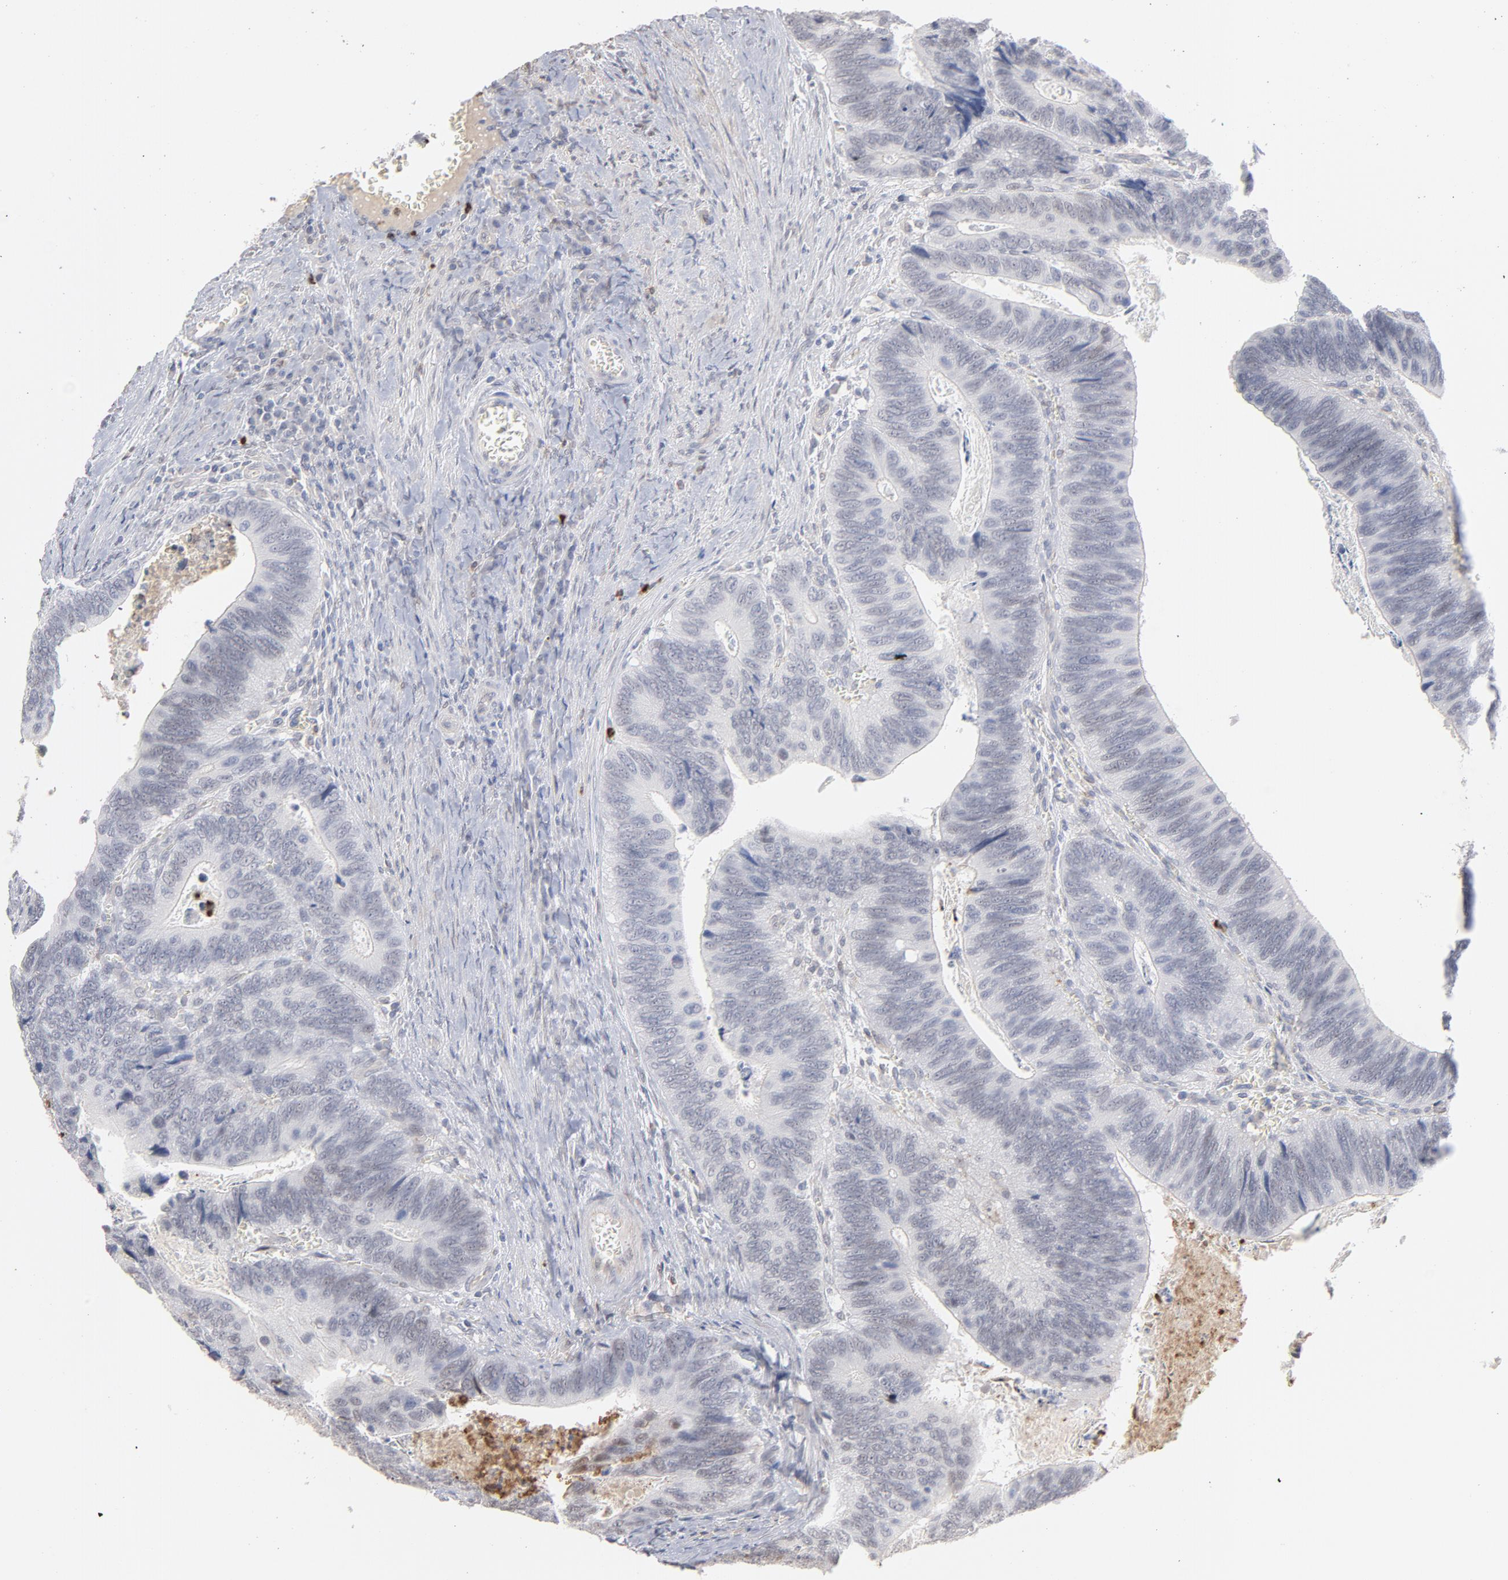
{"staining": {"intensity": "weak", "quantity": "<25%", "location": "nuclear"}, "tissue": "colorectal cancer", "cell_type": "Tumor cells", "image_type": "cancer", "snomed": [{"axis": "morphology", "description": "Adenocarcinoma, NOS"}, {"axis": "topography", "description": "Colon"}], "caption": "Protein analysis of colorectal cancer (adenocarcinoma) displays no significant staining in tumor cells.", "gene": "PNMA1", "patient": {"sex": "male", "age": 72}}